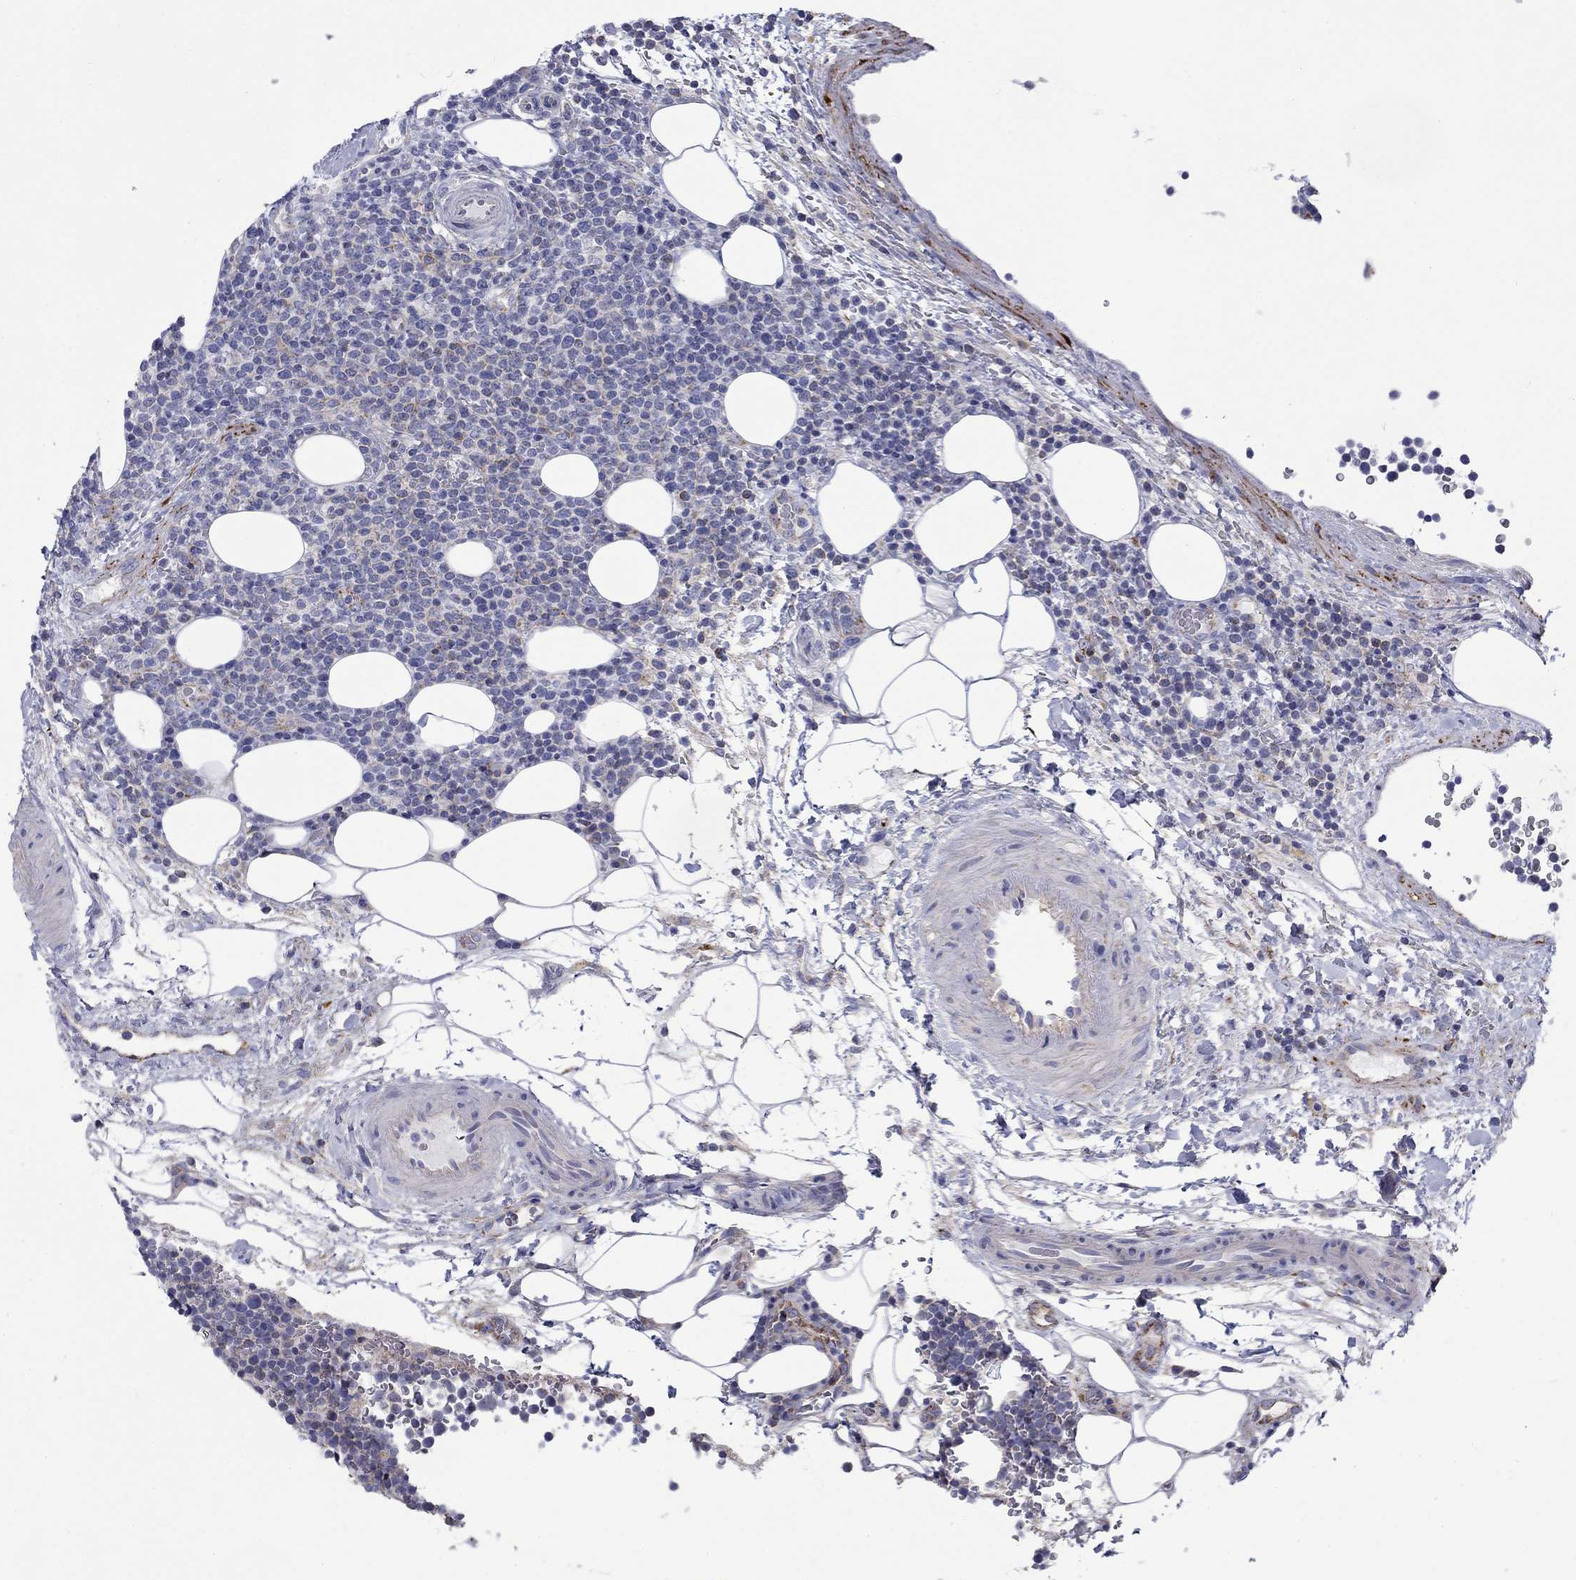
{"staining": {"intensity": "negative", "quantity": "none", "location": "none"}, "tissue": "lymphoma", "cell_type": "Tumor cells", "image_type": "cancer", "snomed": [{"axis": "morphology", "description": "Malignant lymphoma, non-Hodgkin's type, High grade"}, {"axis": "topography", "description": "Lymph node"}], "caption": "Immunohistochemistry image of human lymphoma stained for a protein (brown), which reveals no expression in tumor cells.", "gene": "CISD1", "patient": {"sex": "male", "age": 61}}